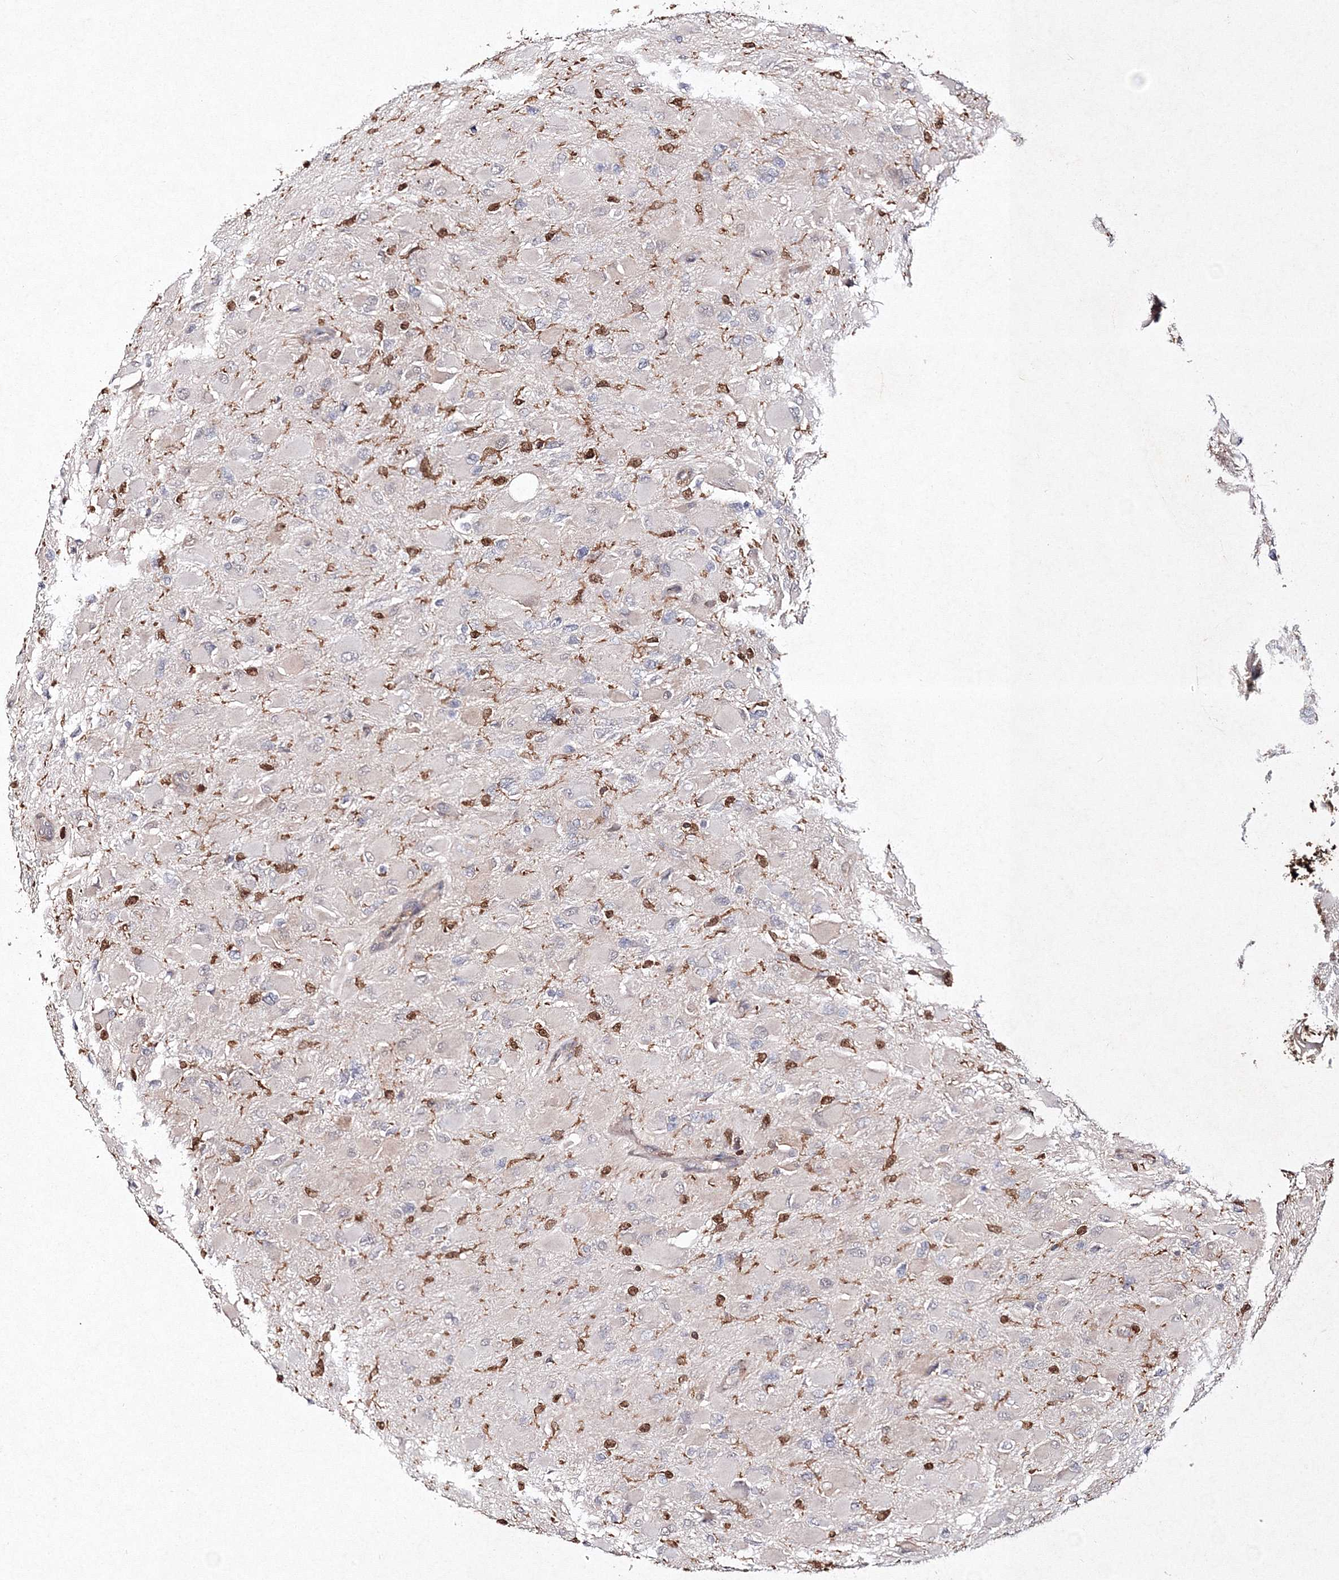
{"staining": {"intensity": "negative", "quantity": "none", "location": "none"}, "tissue": "glioma", "cell_type": "Tumor cells", "image_type": "cancer", "snomed": [{"axis": "morphology", "description": "Glioma, malignant, High grade"}, {"axis": "topography", "description": "Cerebral cortex"}], "caption": "Tumor cells show no significant expression in glioma. (DAB (3,3'-diaminobenzidine) IHC, high magnification).", "gene": "S100A11", "patient": {"sex": "female", "age": 36}}